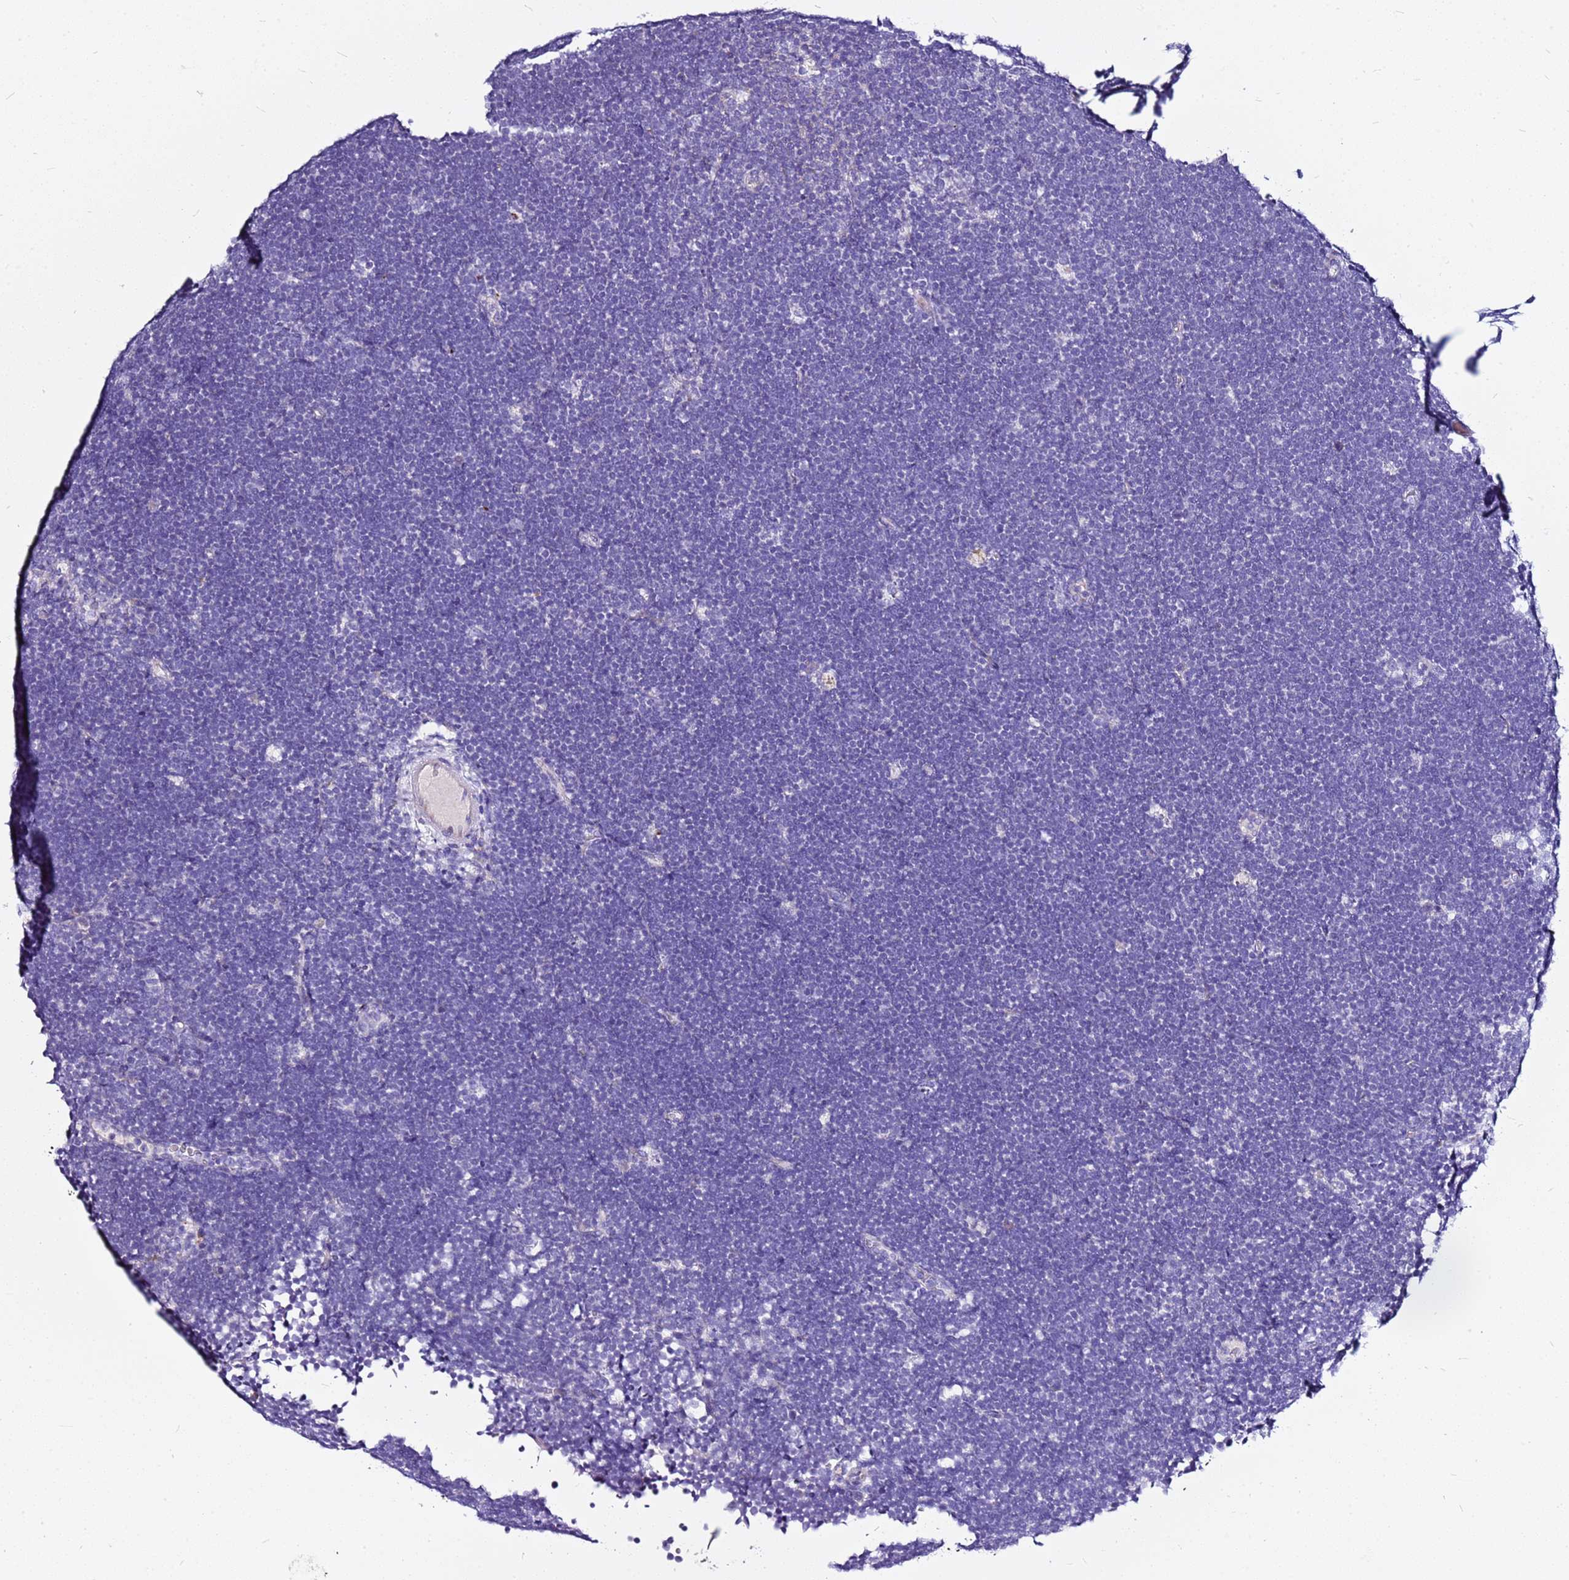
{"staining": {"intensity": "negative", "quantity": "none", "location": "none"}, "tissue": "lymphoma", "cell_type": "Tumor cells", "image_type": "cancer", "snomed": [{"axis": "morphology", "description": "Malignant lymphoma, non-Hodgkin's type, High grade"}, {"axis": "topography", "description": "Lymph node"}], "caption": "The immunohistochemistry histopathology image has no significant expression in tumor cells of malignant lymphoma, non-Hodgkin's type (high-grade) tissue.", "gene": "CASD1", "patient": {"sex": "male", "age": 13}}